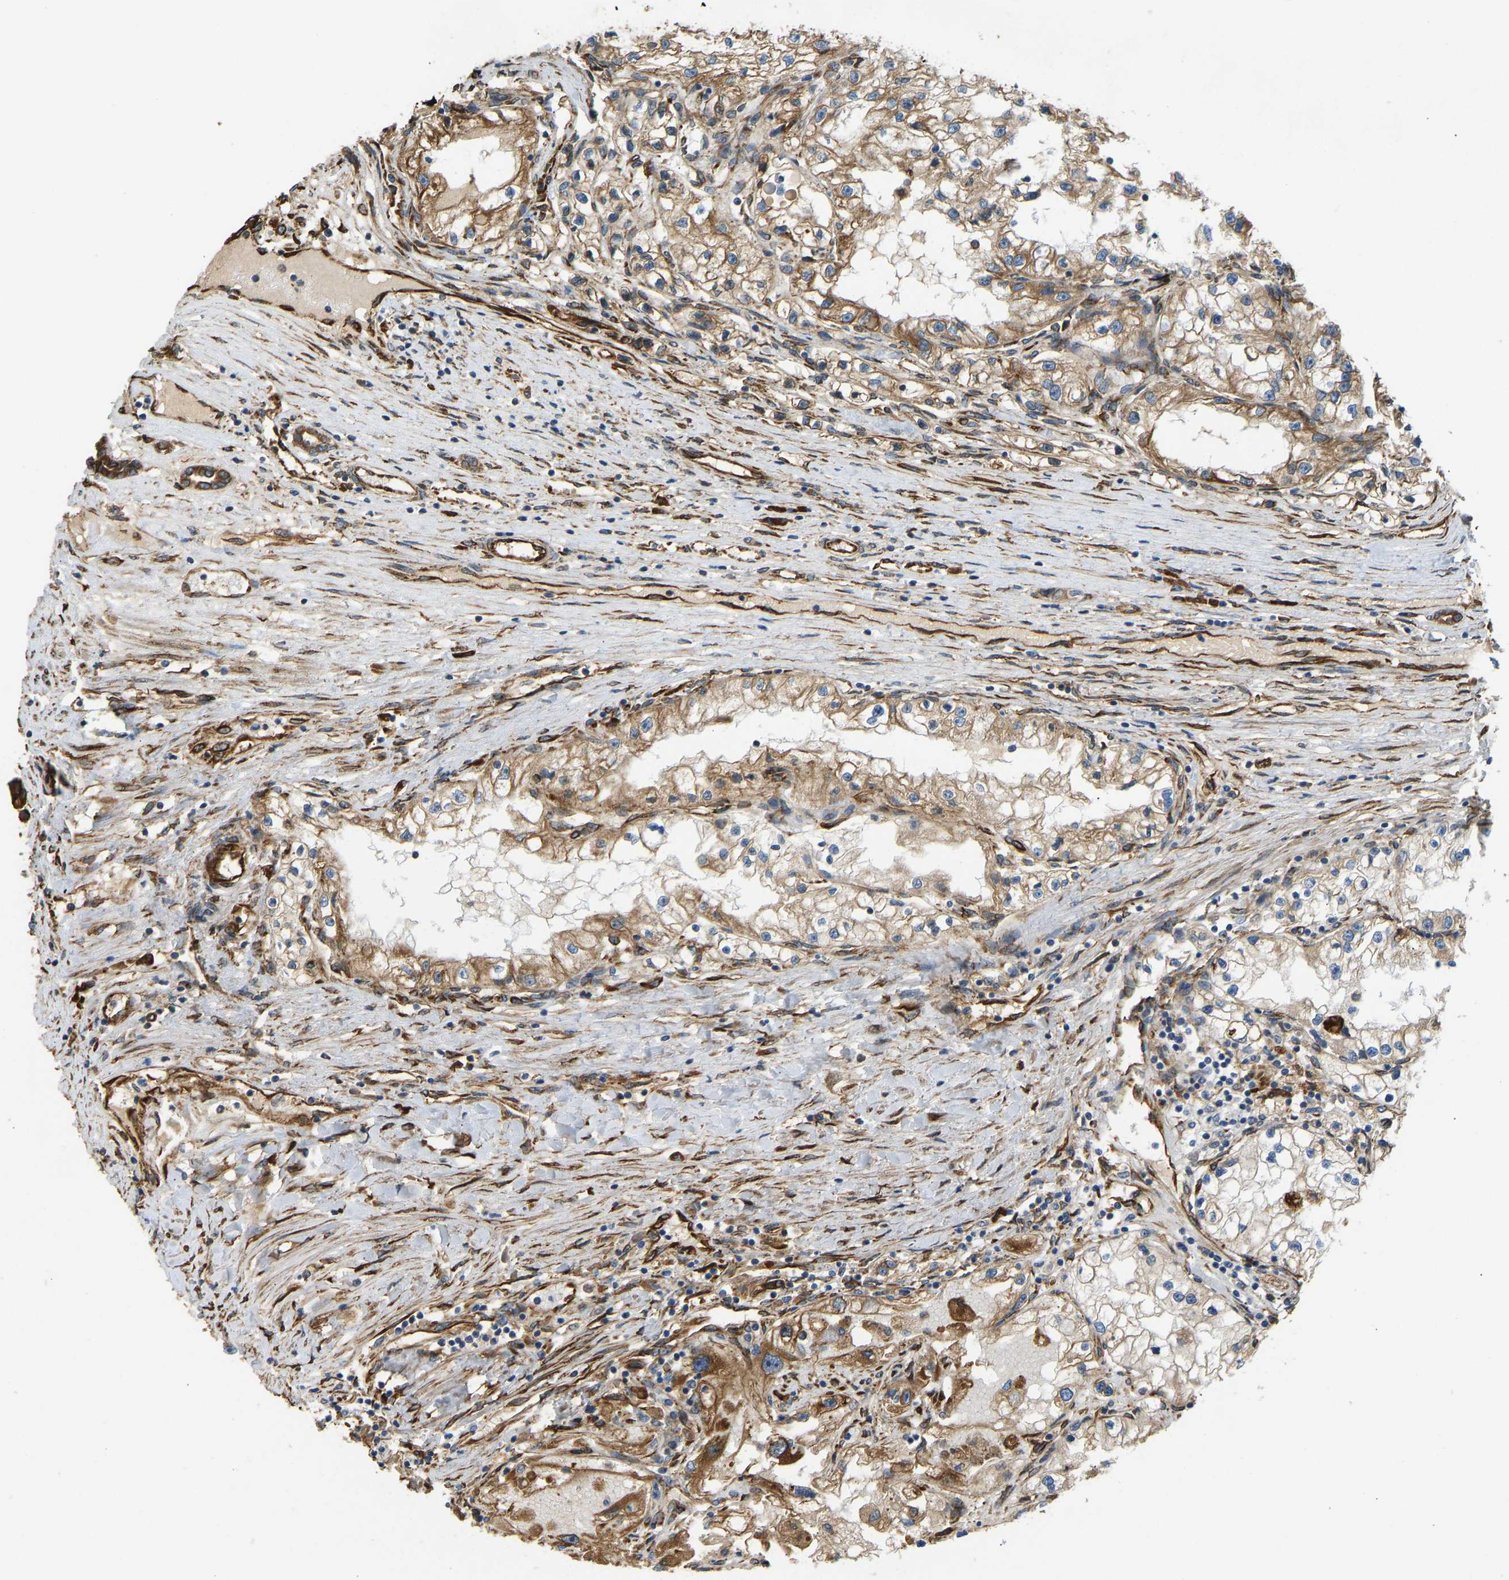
{"staining": {"intensity": "moderate", "quantity": ">75%", "location": "cytoplasmic/membranous"}, "tissue": "renal cancer", "cell_type": "Tumor cells", "image_type": "cancer", "snomed": [{"axis": "morphology", "description": "Adenocarcinoma, NOS"}, {"axis": "topography", "description": "Kidney"}], "caption": "Brown immunohistochemical staining in human renal cancer (adenocarcinoma) reveals moderate cytoplasmic/membranous staining in approximately >75% of tumor cells.", "gene": "BEX3", "patient": {"sex": "male", "age": 68}}